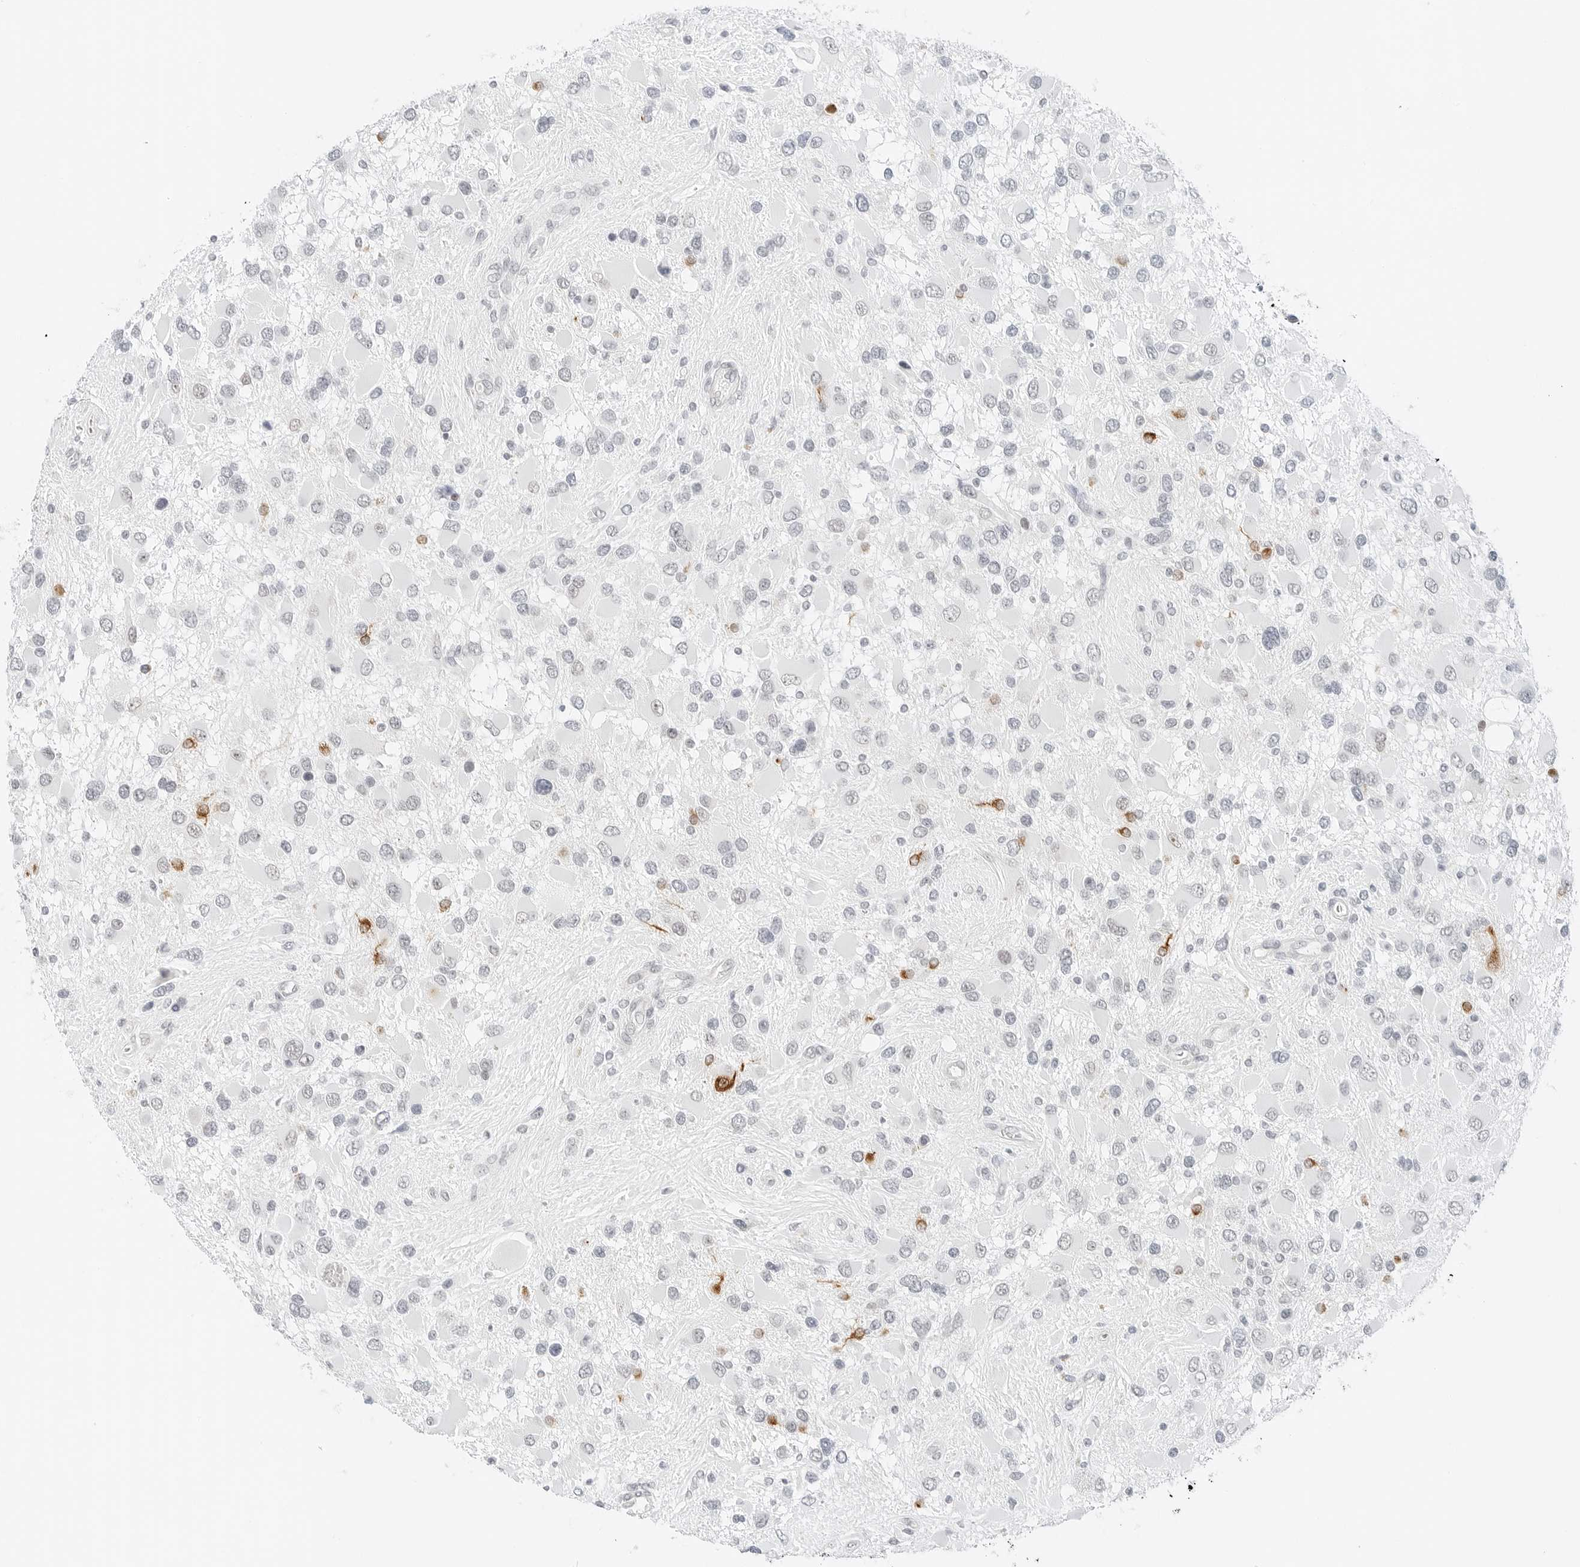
{"staining": {"intensity": "moderate", "quantity": "<25%", "location": "cytoplasmic/membranous"}, "tissue": "glioma", "cell_type": "Tumor cells", "image_type": "cancer", "snomed": [{"axis": "morphology", "description": "Glioma, malignant, High grade"}, {"axis": "topography", "description": "Brain"}], "caption": "Glioma was stained to show a protein in brown. There is low levels of moderate cytoplasmic/membranous staining in approximately <25% of tumor cells. Using DAB (brown) and hematoxylin (blue) stains, captured at high magnification using brightfield microscopy.", "gene": "CCSAP", "patient": {"sex": "male", "age": 53}}